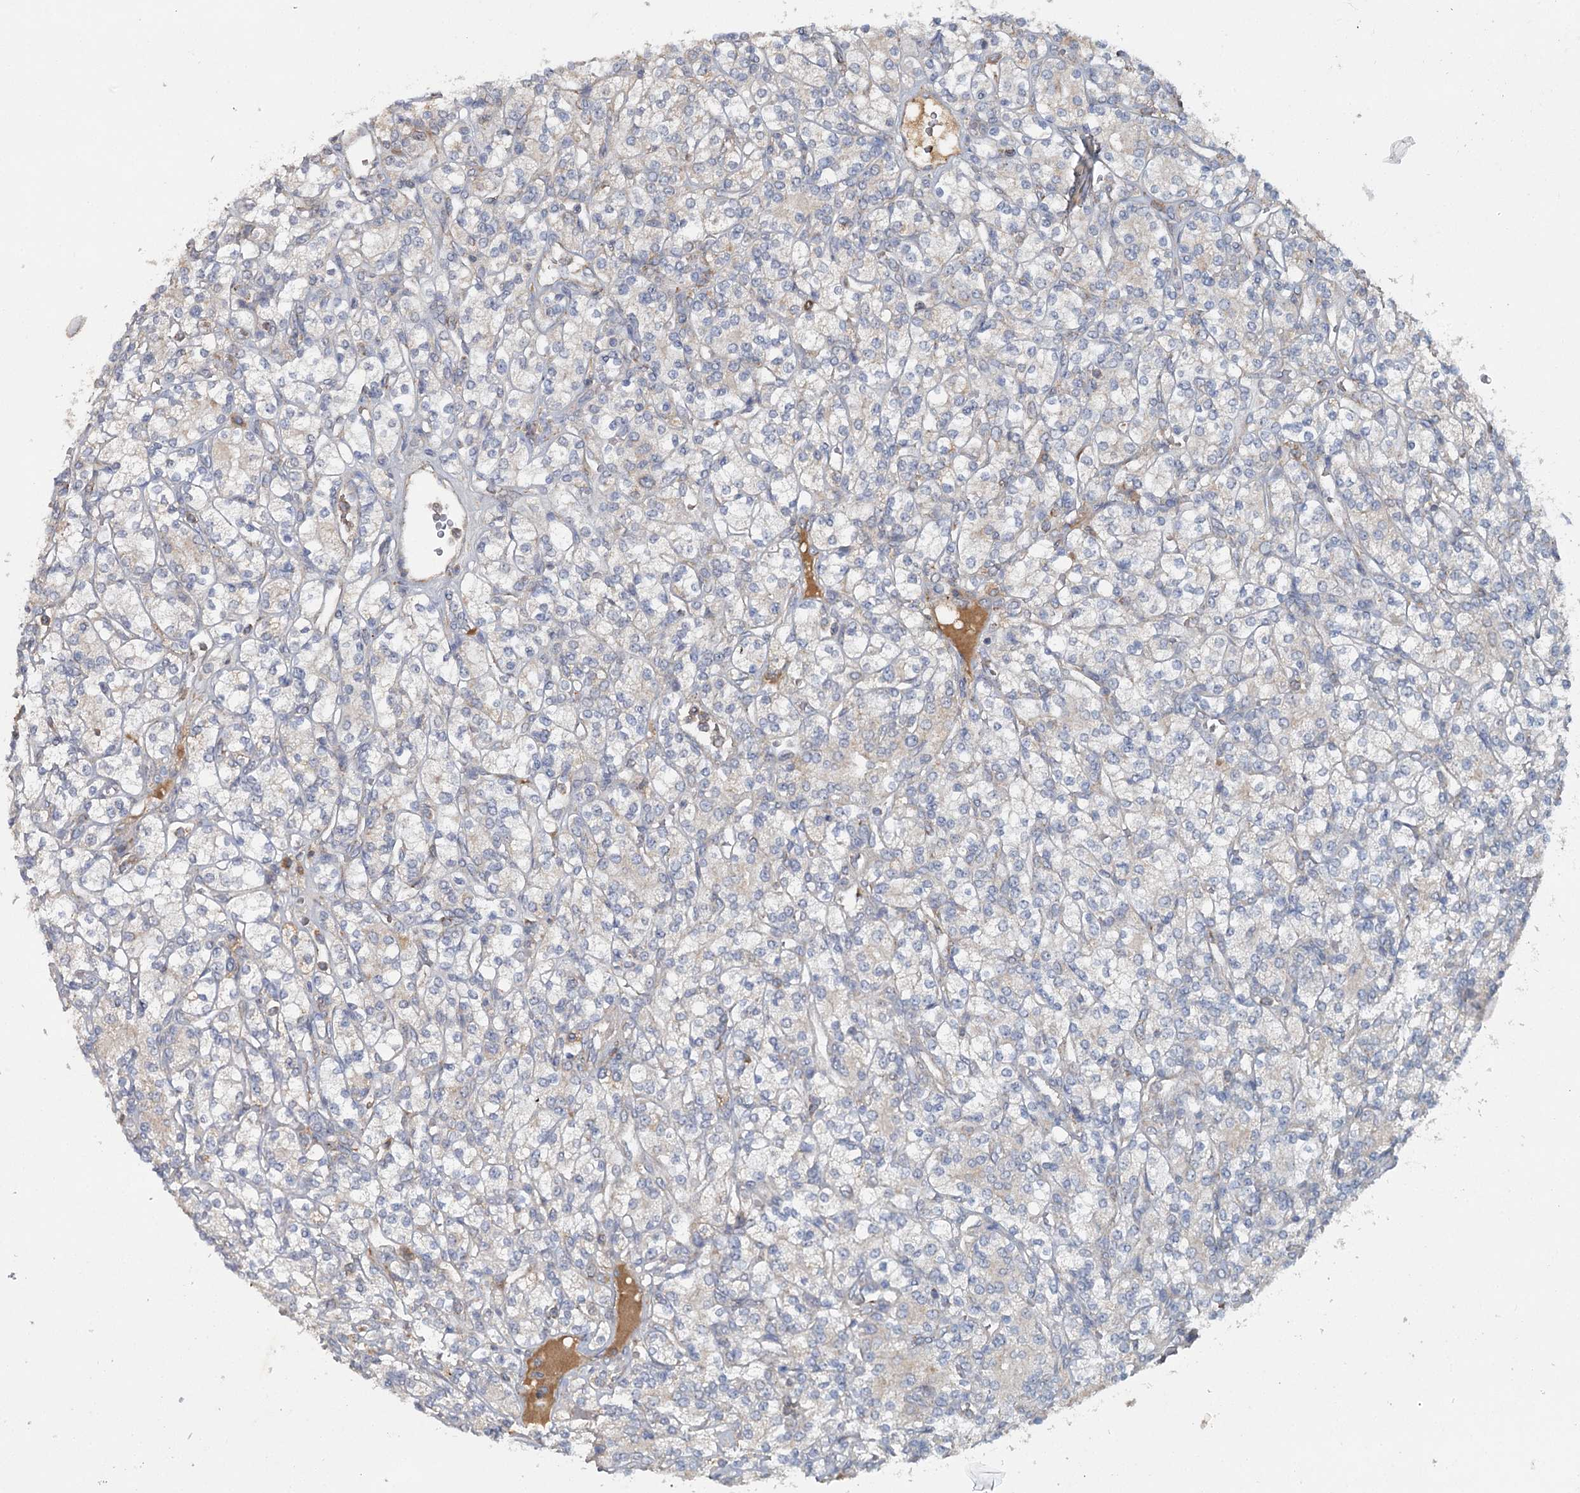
{"staining": {"intensity": "negative", "quantity": "none", "location": "none"}, "tissue": "renal cancer", "cell_type": "Tumor cells", "image_type": "cancer", "snomed": [{"axis": "morphology", "description": "Adenocarcinoma, NOS"}, {"axis": "topography", "description": "Kidney"}], "caption": "Renal cancer stained for a protein using immunohistochemistry (IHC) displays no expression tumor cells.", "gene": "MRPL44", "patient": {"sex": "male", "age": 77}}